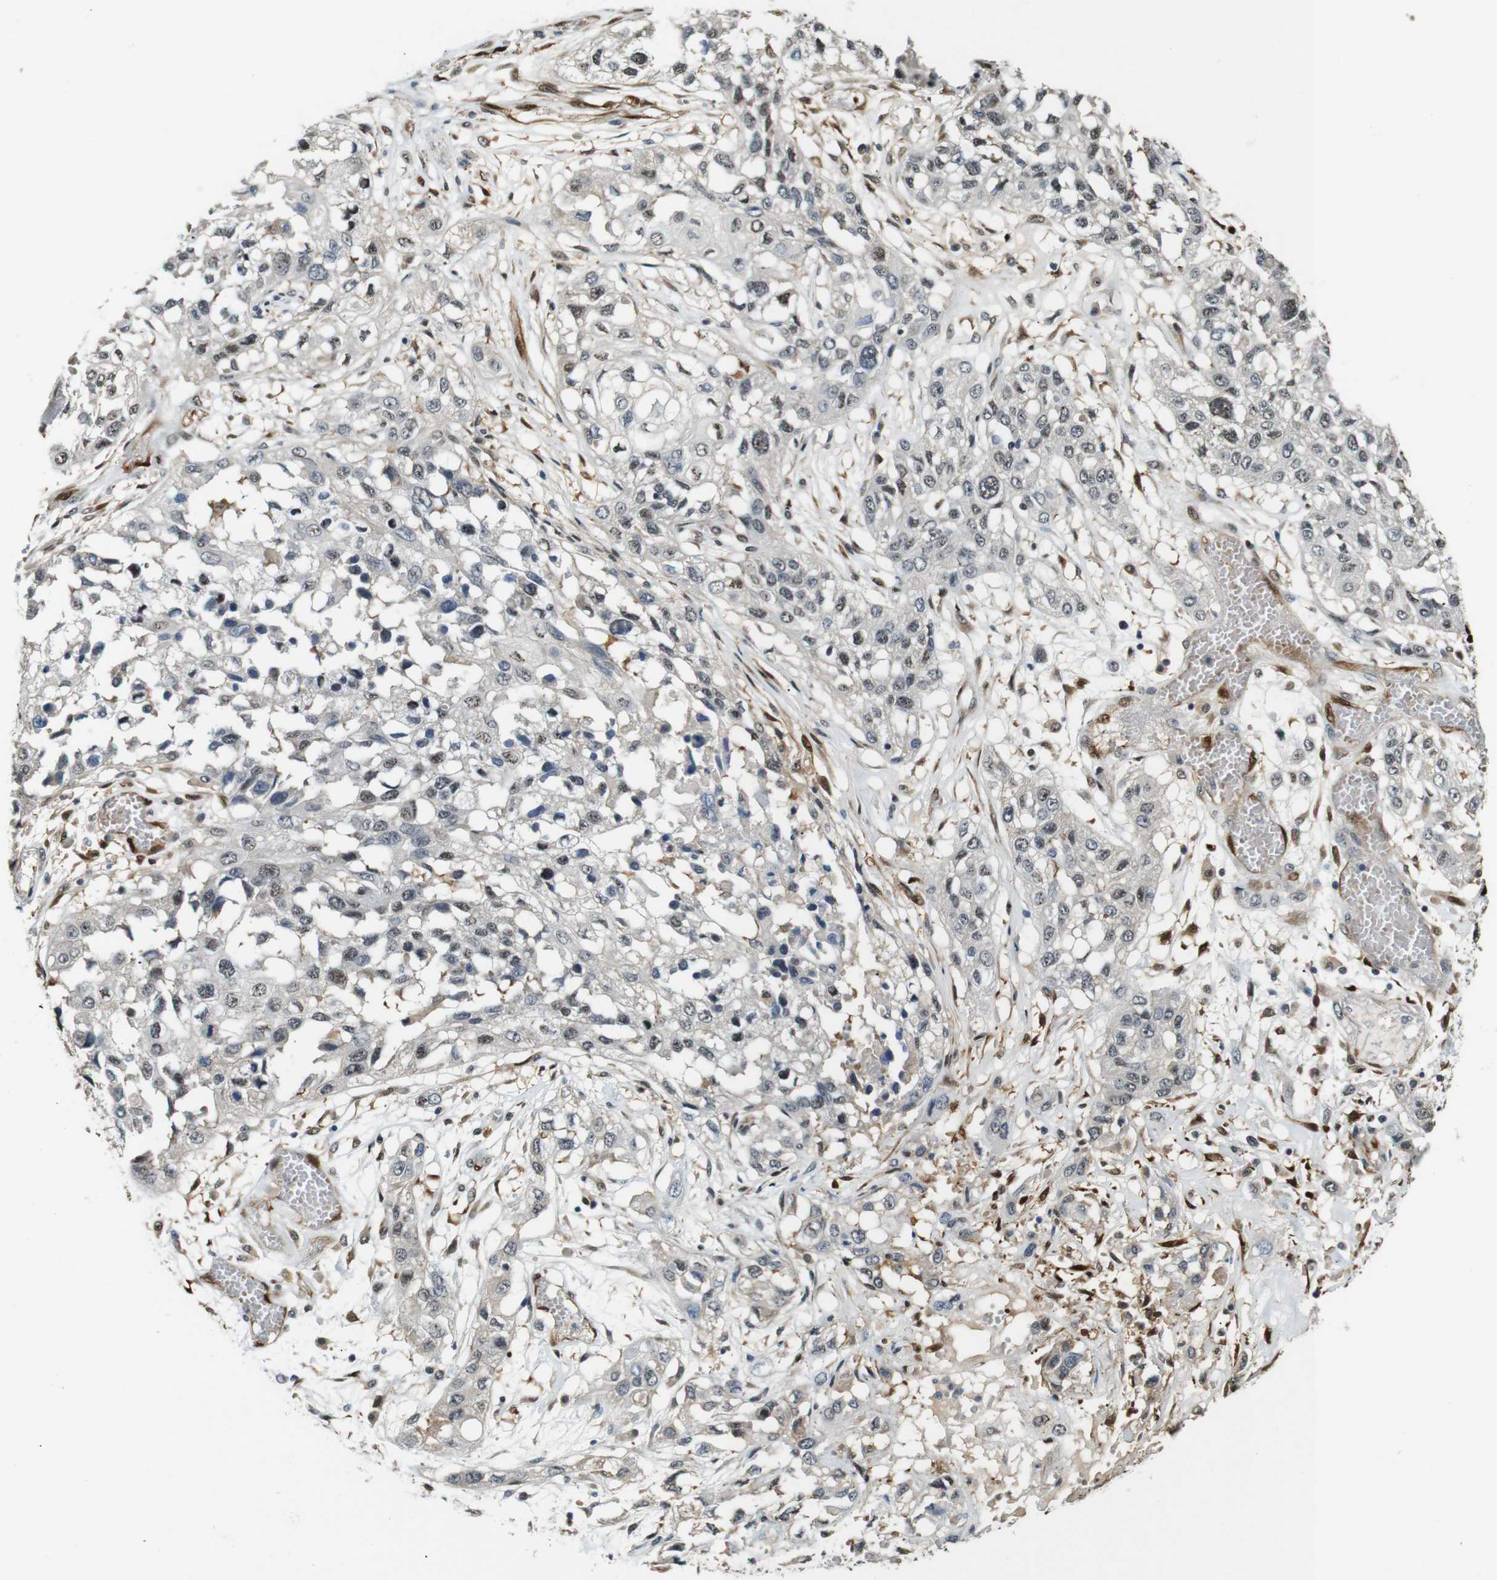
{"staining": {"intensity": "weak", "quantity": "25%-75%", "location": "nuclear"}, "tissue": "lung cancer", "cell_type": "Tumor cells", "image_type": "cancer", "snomed": [{"axis": "morphology", "description": "Squamous cell carcinoma, NOS"}, {"axis": "topography", "description": "Lung"}], "caption": "Protein analysis of lung cancer tissue shows weak nuclear staining in approximately 25%-75% of tumor cells.", "gene": "LXN", "patient": {"sex": "male", "age": 71}}